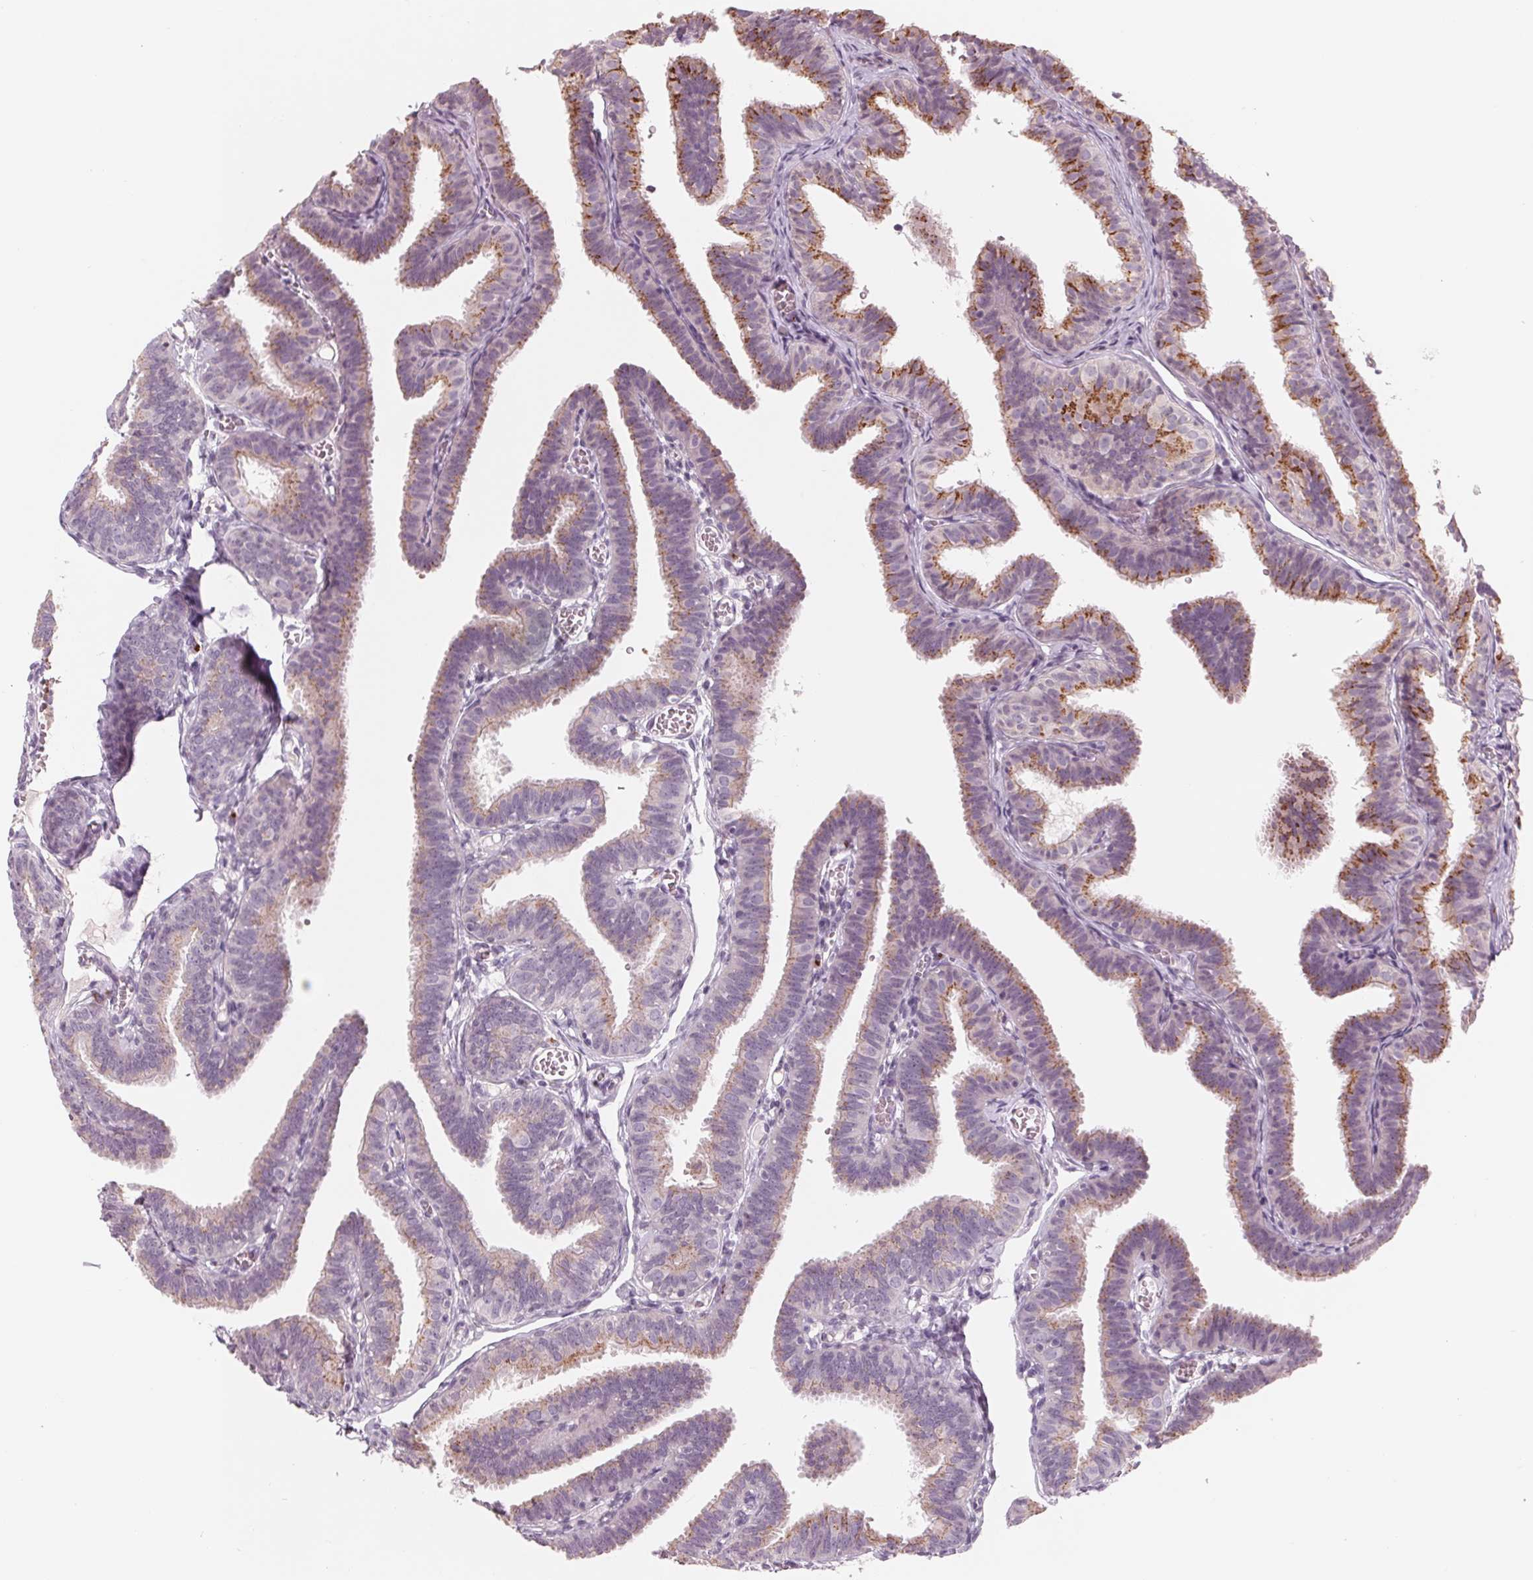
{"staining": {"intensity": "moderate", "quantity": "25%-75%", "location": "cytoplasmic/membranous"}, "tissue": "fallopian tube", "cell_type": "Glandular cells", "image_type": "normal", "snomed": [{"axis": "morphology", "description": "Normal tissue, NOS"}, {"axis": "topography", "description": "Fallopian tube"}], "caption": "Human fallopian tube stained with a brown dye shows moderate cytoplasmic/membranous positive positivity in about 25%-75% of glandular cells.", "gene": "IL9R", "patient": {"sex": "female", "age": 25}}